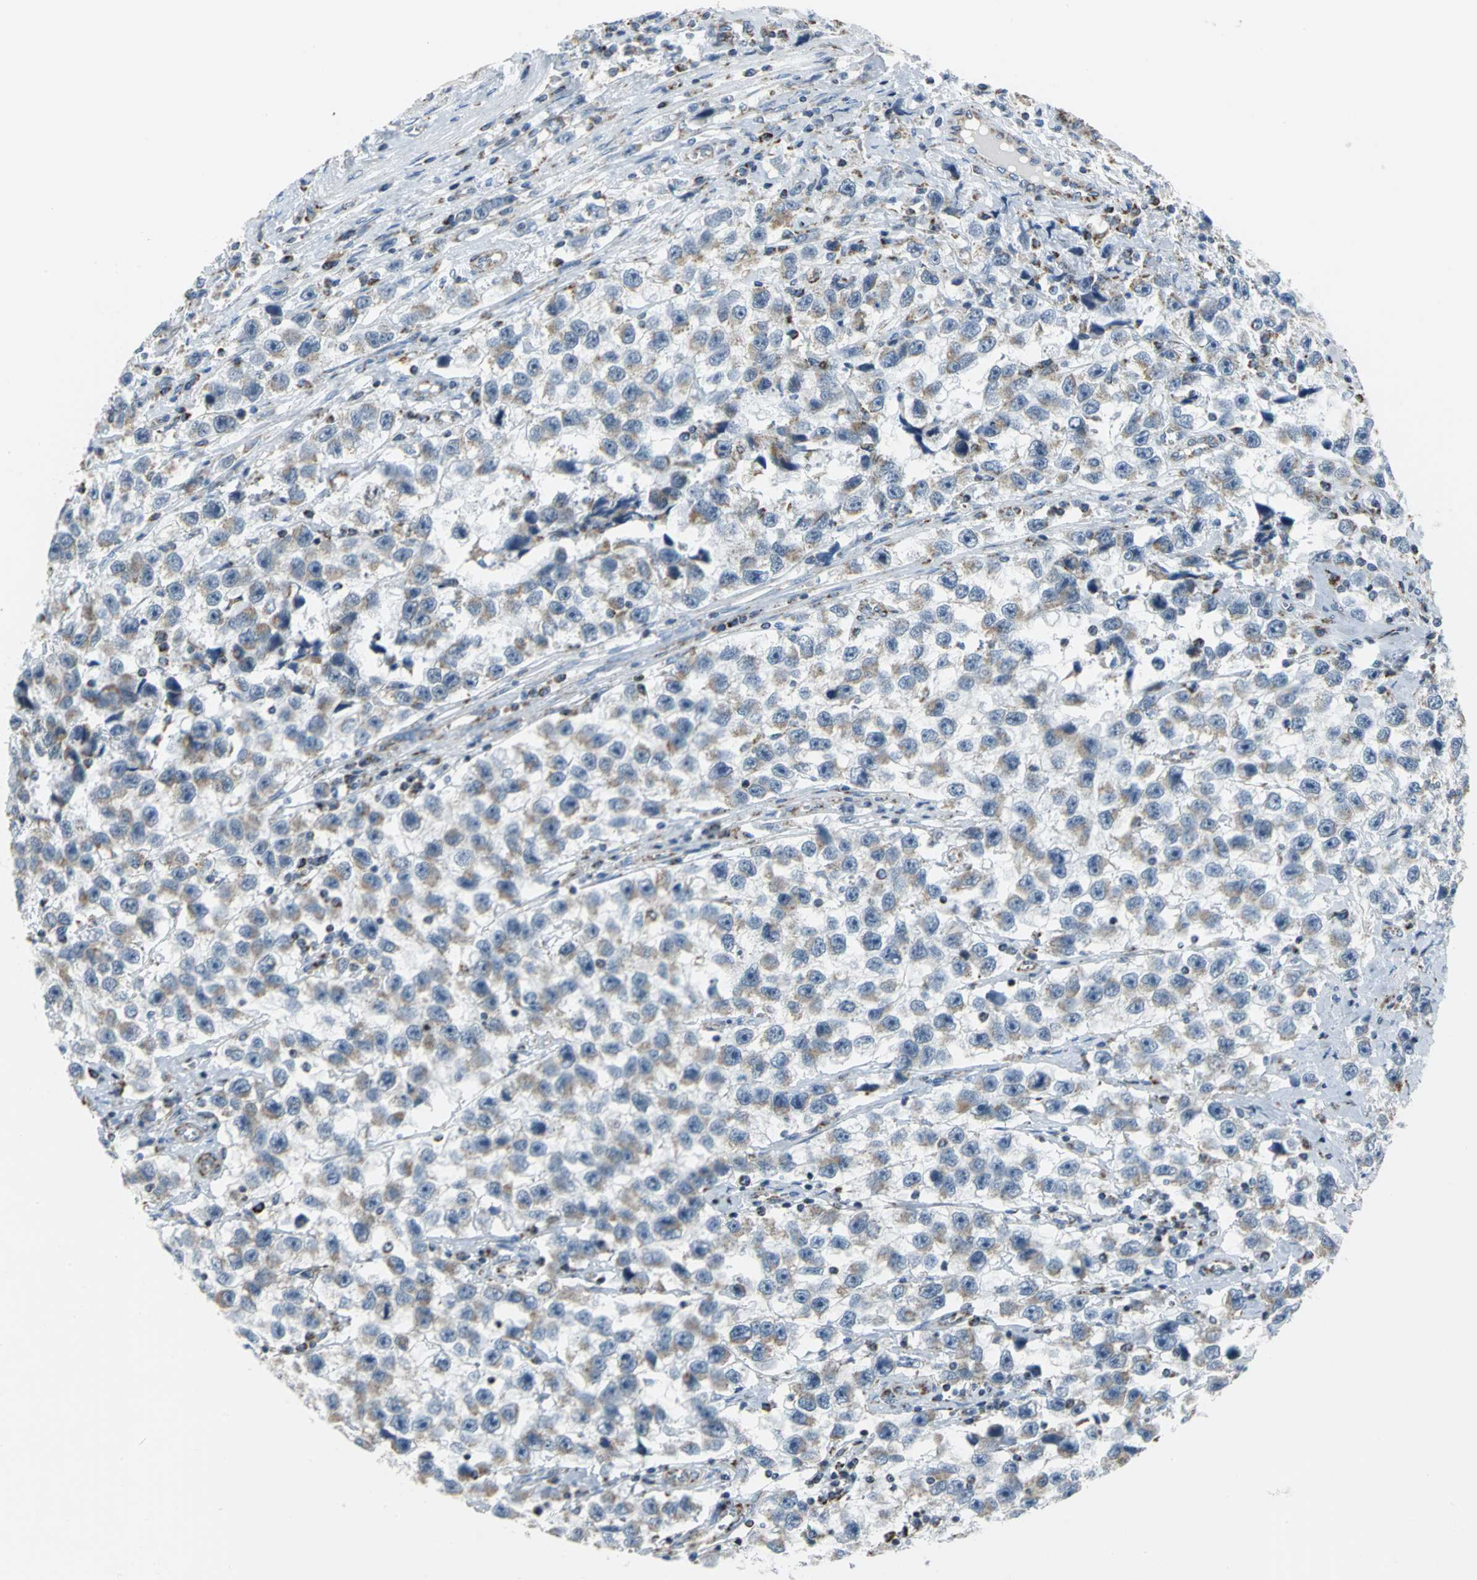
{"staining": {"intensity": "moderate", "quantity": "25%-75%", "location": "cytoplasmic/membranous"}, "tissue": "testis cancer", "cell_type": "Tumor cells", "image_type": "cancer", "snomed": [{"axis": "morphology", "description": "Seminoma, NOS"}, {"axis": "topography", "description": "Testis"}], "caption": "A brown stain shows moderate cytoplasmic/membranous expression of a protein in human testis seminoma tumor cells.", "gene": "NTRK1", "patient": {"sex": "male", "age": 33}}